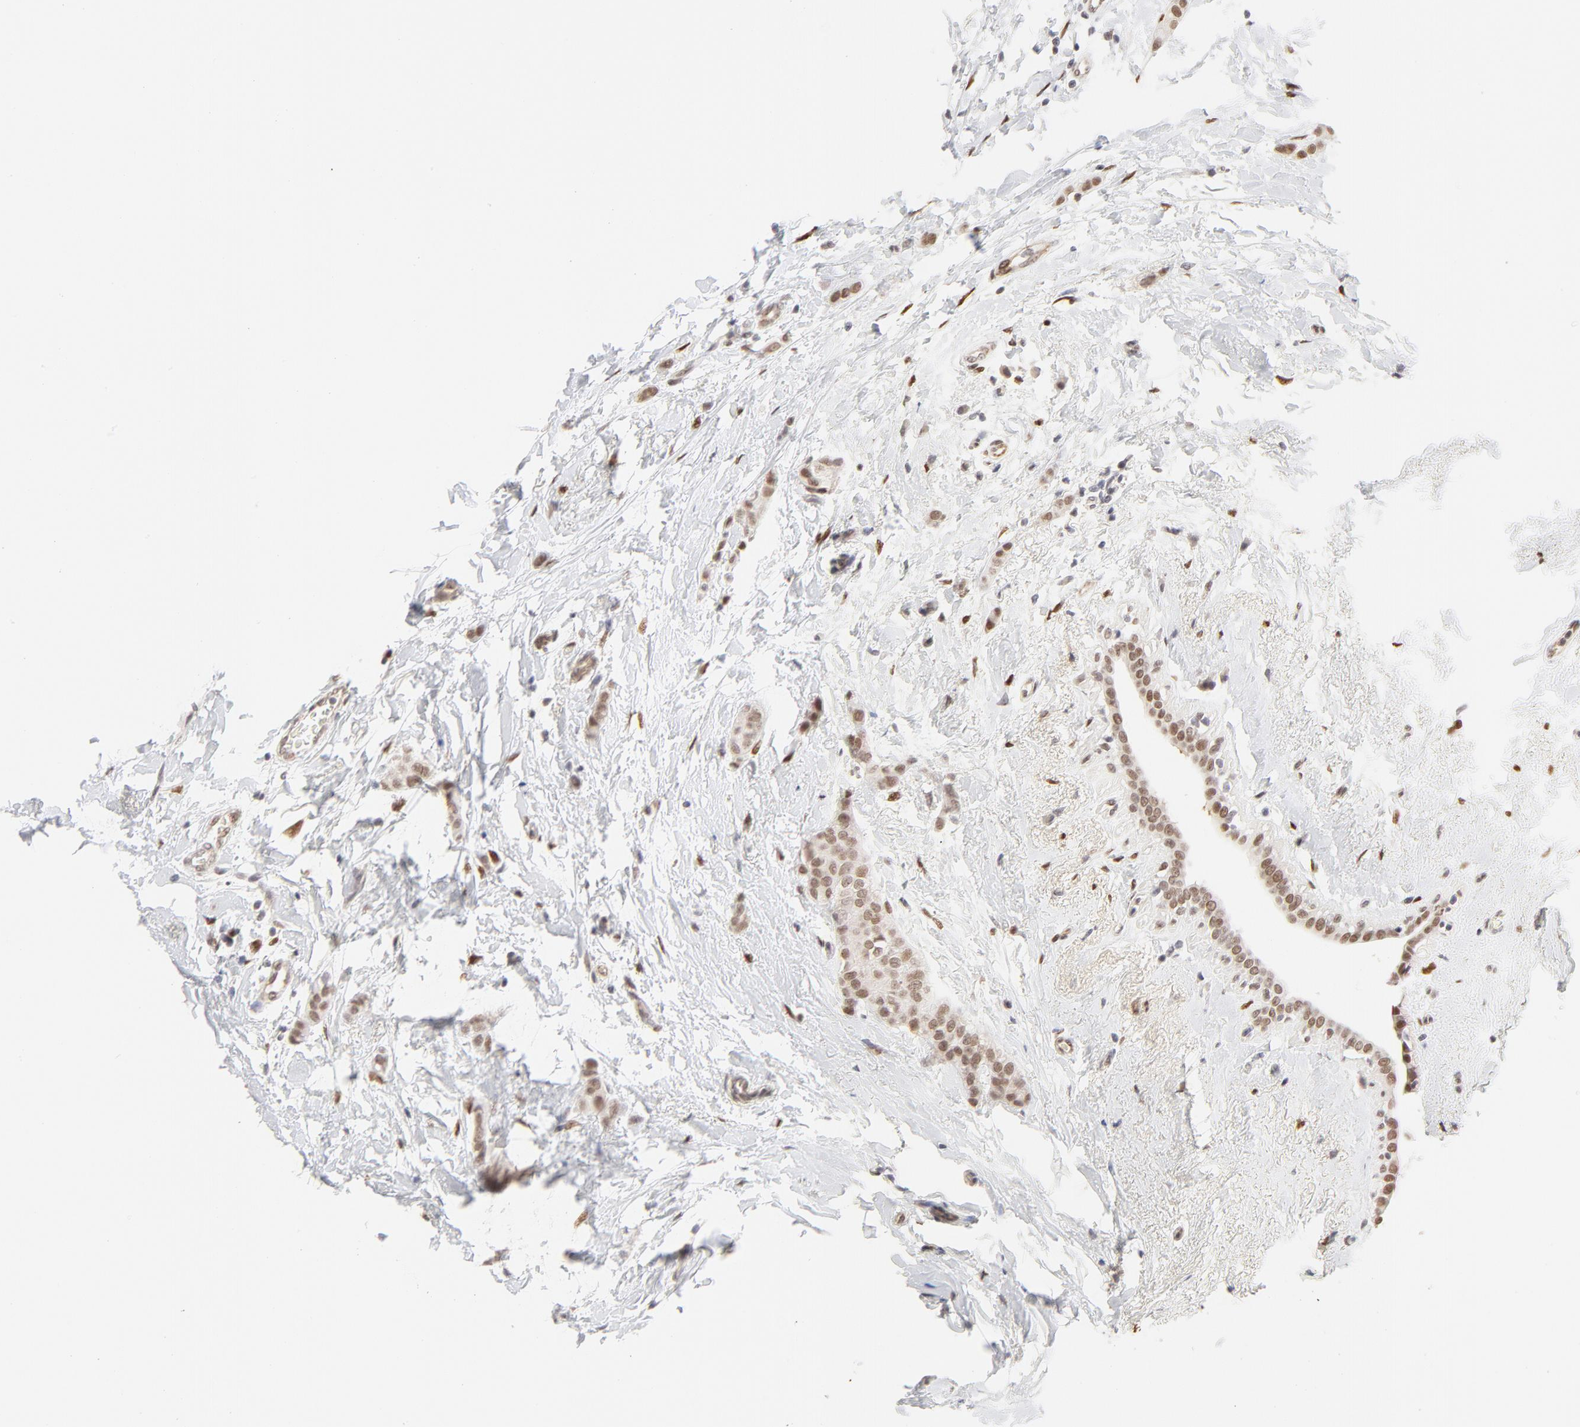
{"staining": {"intensity": "weak", "quantity": "25%-75%", "location": "nuclear"}, "tissue": "breast cancer", "cell_type": "Tumor cells", "image_type": "cancer", "snomed": [{"axis": "morphology", "description": "Lobular carcinoma"}, {"axis": "topography", "description": "Breast"}], "caption": "Breast cancer (lobular carcinoma) tissue shows weak nuclear staining in approximately 25%-75% of tumor cells", "gene": "PBX3", "patient": {"sex": "female", "age": 55}}